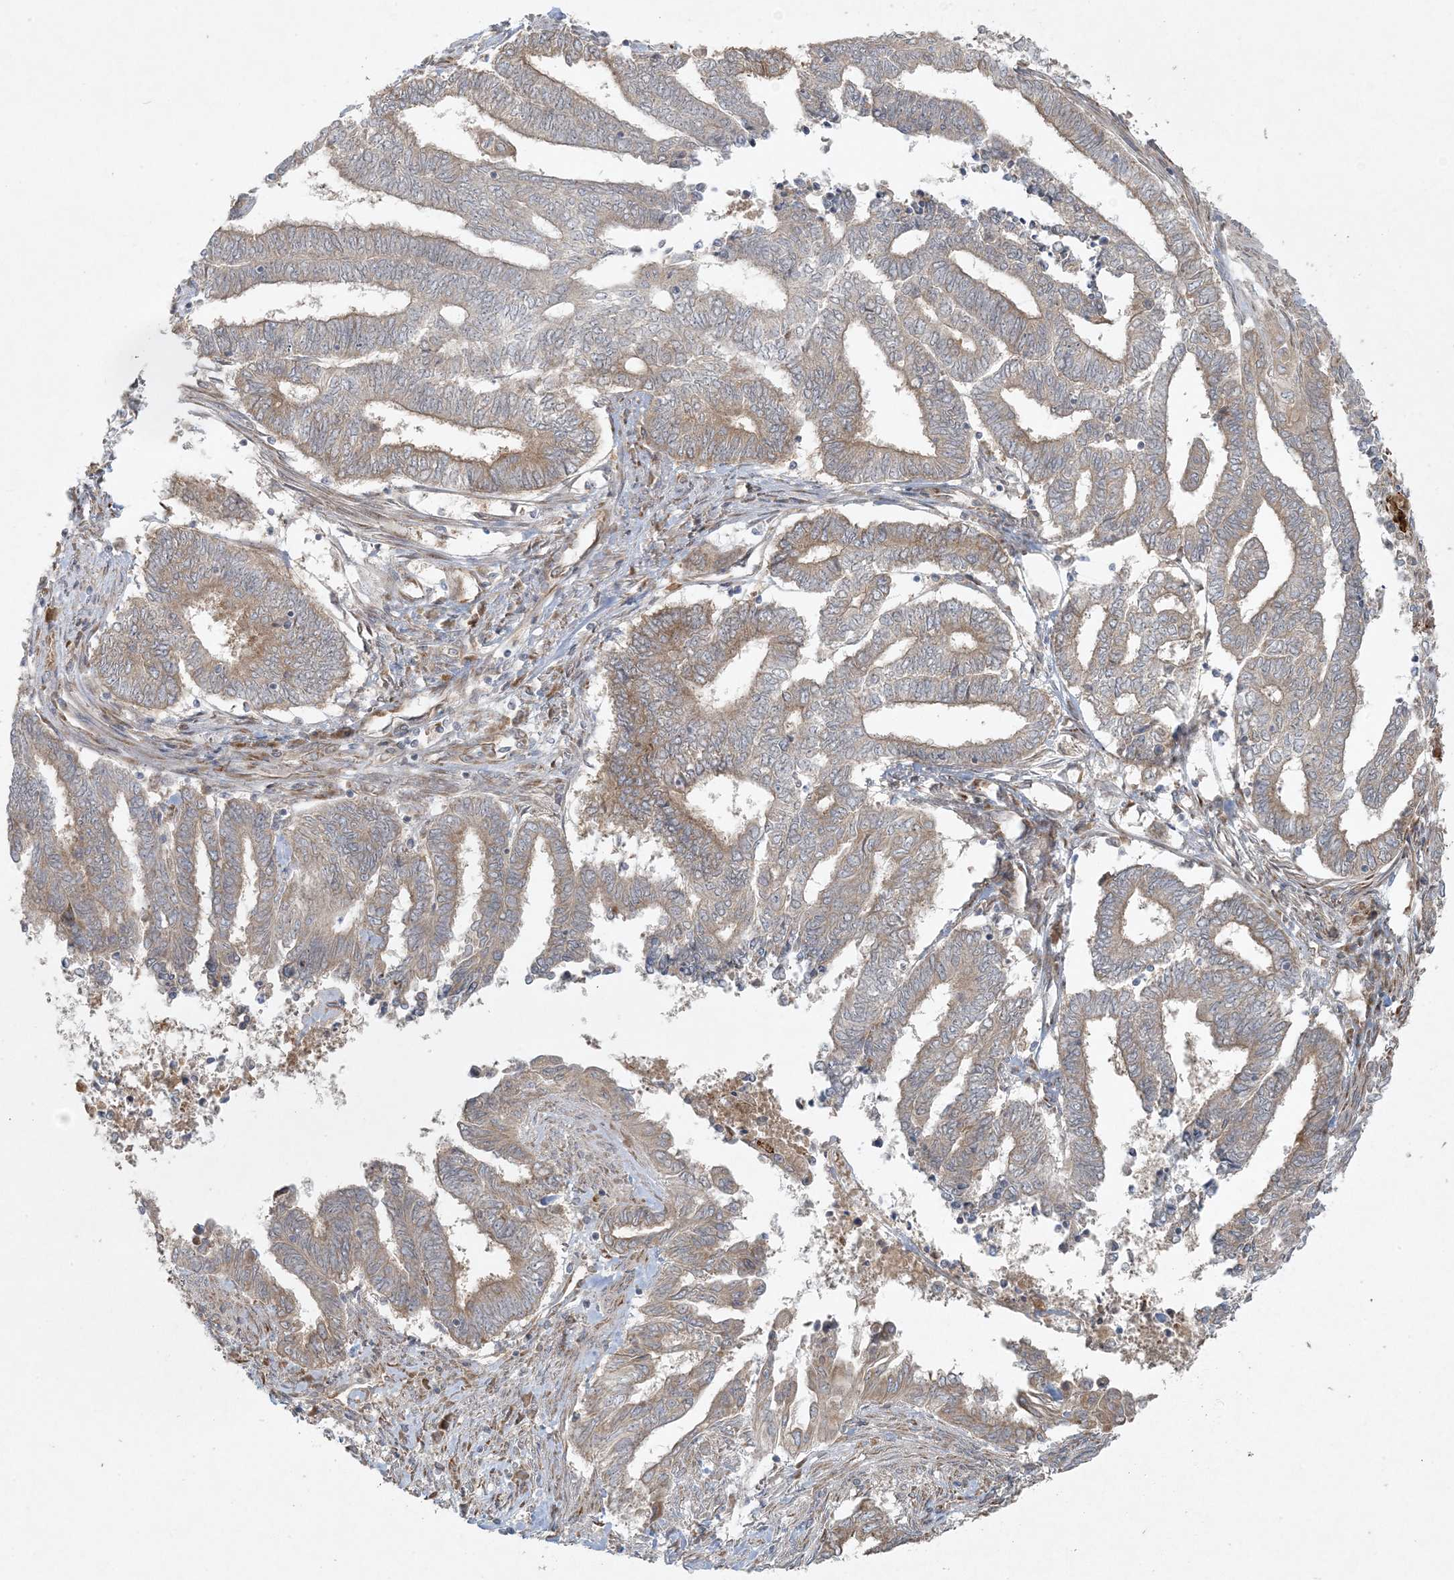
{"staining": {"intensity": "weak", "quantity": "25%-75%", "location": "cytoplasmic/membranous"}, "tissue": "endometrial cancer", "cell_type": "Tumor cells", "image_type": "cancer", "snomed": [{"axis": "morphology", "description": "Adenocarcinoma, NOS"}, {"axis": "topography", "description": "Uterus"}, {"axis": "topography", "description": "Endometrium"}], "caption": "IHC staining of endometrial adenocarcinoma, which demonstrates low levels of weak cytoplasmic/membranous expression in approximately 25%-75% of tumor cells indicating weak cytoplasmic/membranous protein staining. The staining was performed using DAB (brown) for protein detection and nuclei were counterstained in hematoxylin (blue).", "gene": "ZNF263", "patient": {"sex": "female", "age": 70}}